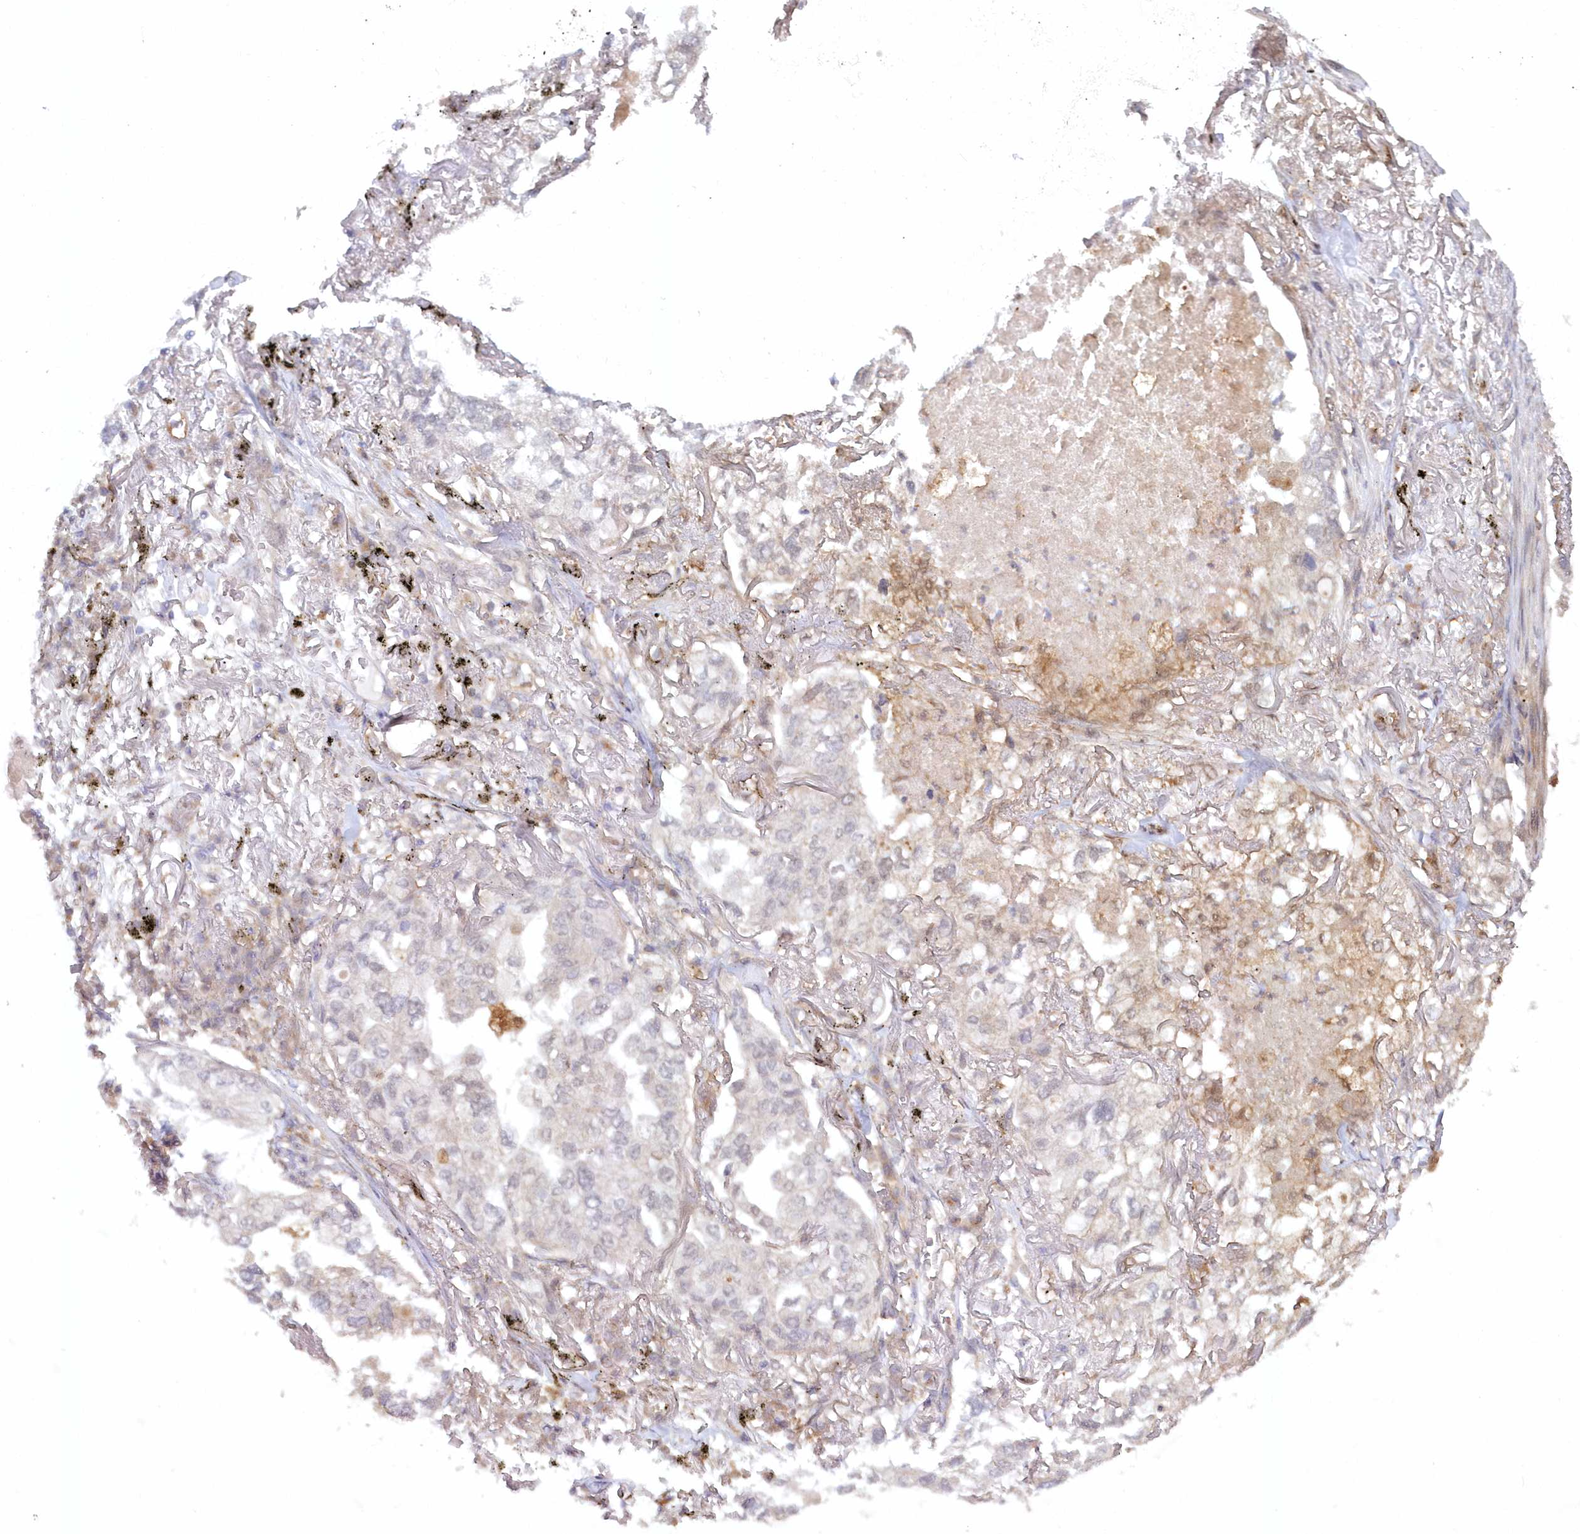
{"staining": {"intensity": "negative", "quantity": "none", "location": "none"}, "tissue": "lung cancer", "cell_type": "Tumor cells", "image_type": "cancer", "snomed": [{"axis": "morphology", "description": "Adenocarcinoma, NOS"}, {"axis": "topography", "description": "Lung"}], "caption": "The IHC micrograph has no significant positivity in tumor cells of lung adenocarcinoma tissue.", "gene": "GBE1", "patient": {"sex": "male", "age": 65}}